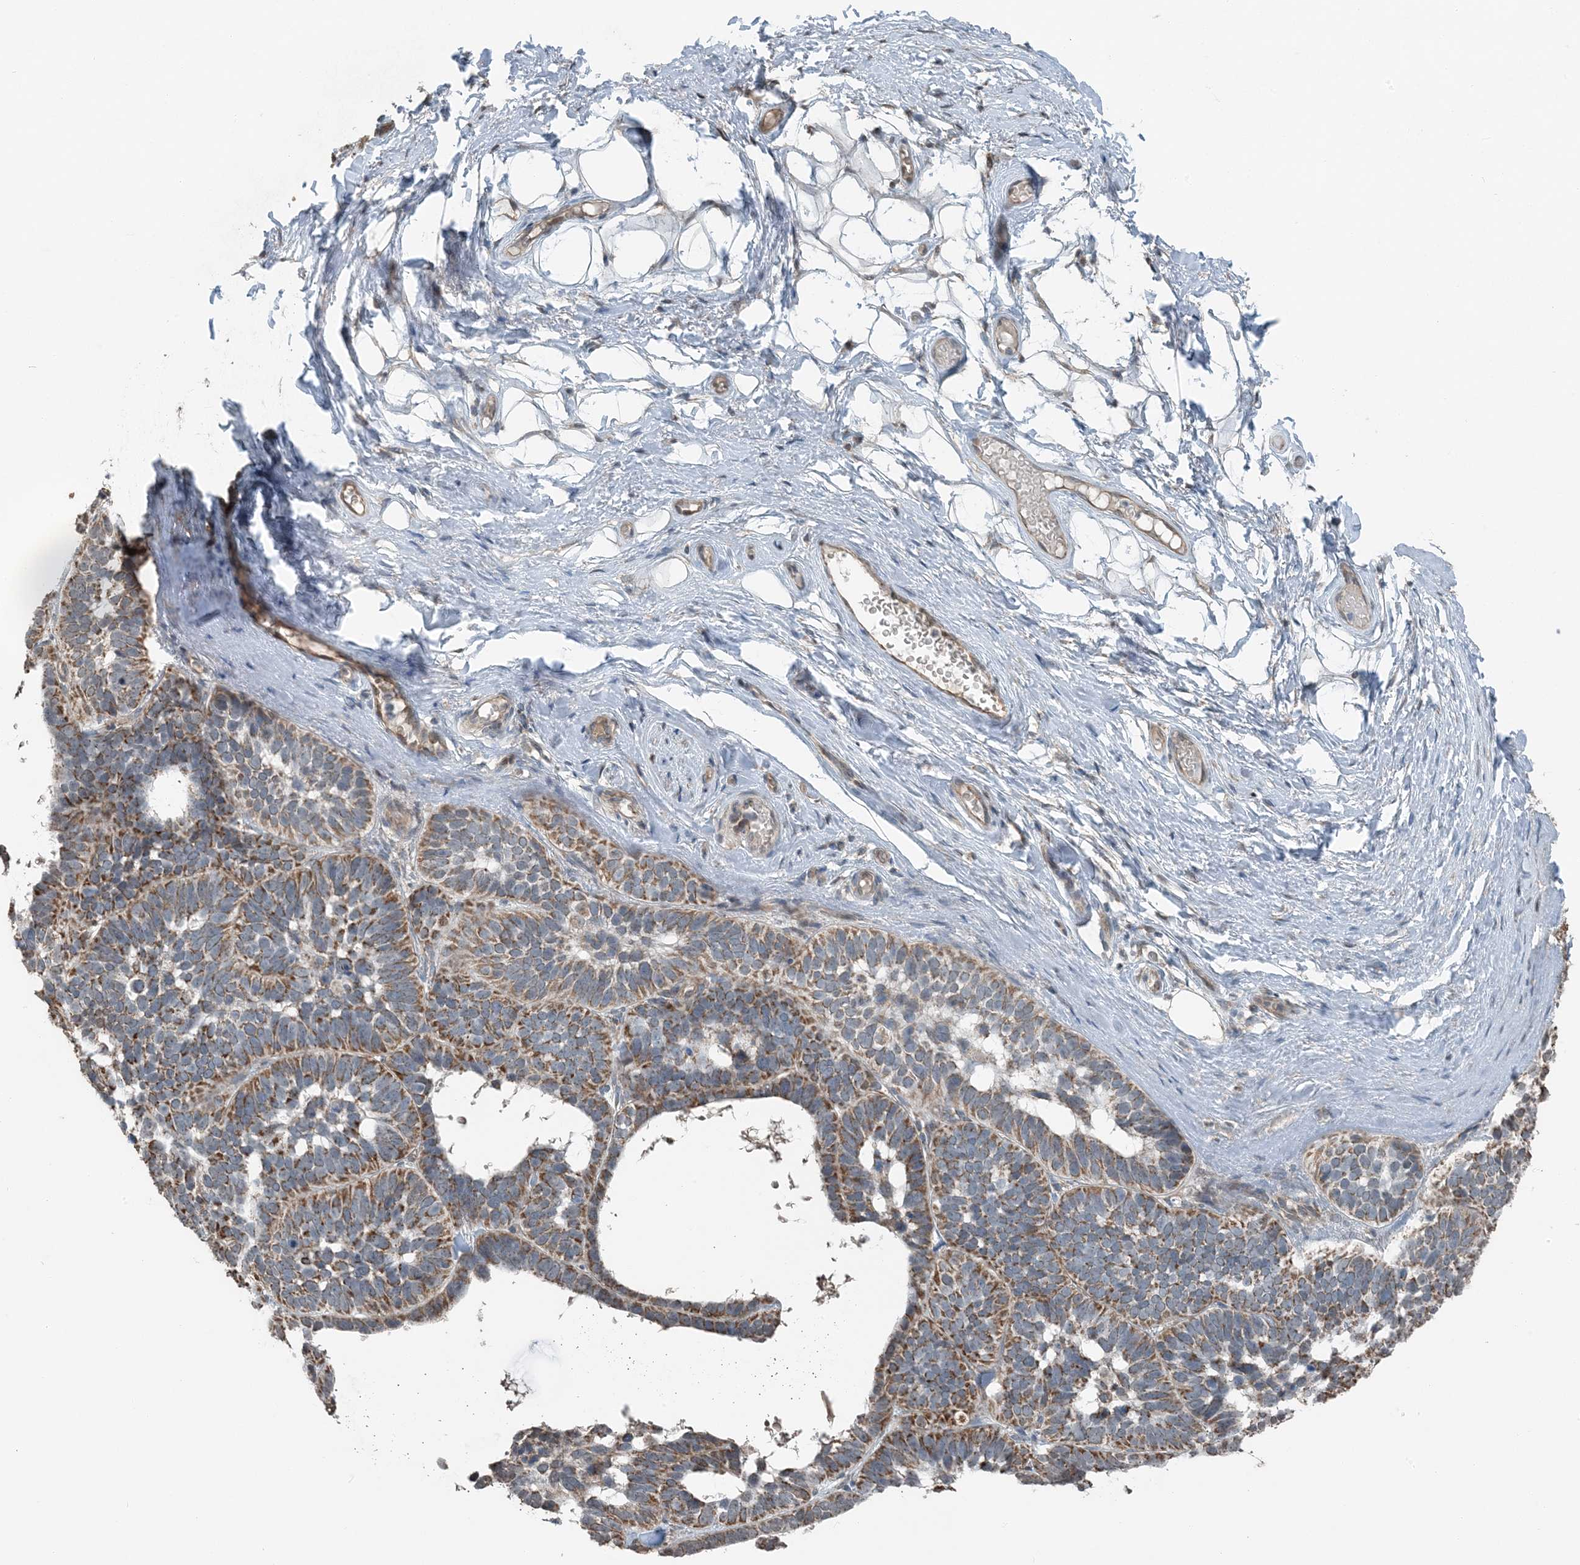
{"staining": {"intensity": "moderate", "quantity": ">75%", "location": "cytoplasmic/membranous"}, "tissue": "skin cancer", "cell_type": "Tumor cells", "image_type": "cancer", "snomed": [{"axis": "morphology", "description": "Basal cell carcinoma"}, {"axis": "topography", "description": "Skin"}], "caption": "IHC (DAB) staining of human skin cancer (basal cell carcinoma) shows moderate cytoplasmic/membranous protein positivity in about >75% of tumor cells.", "gene": "PILRB", "patient": {"sex": "male", "age": 62}}